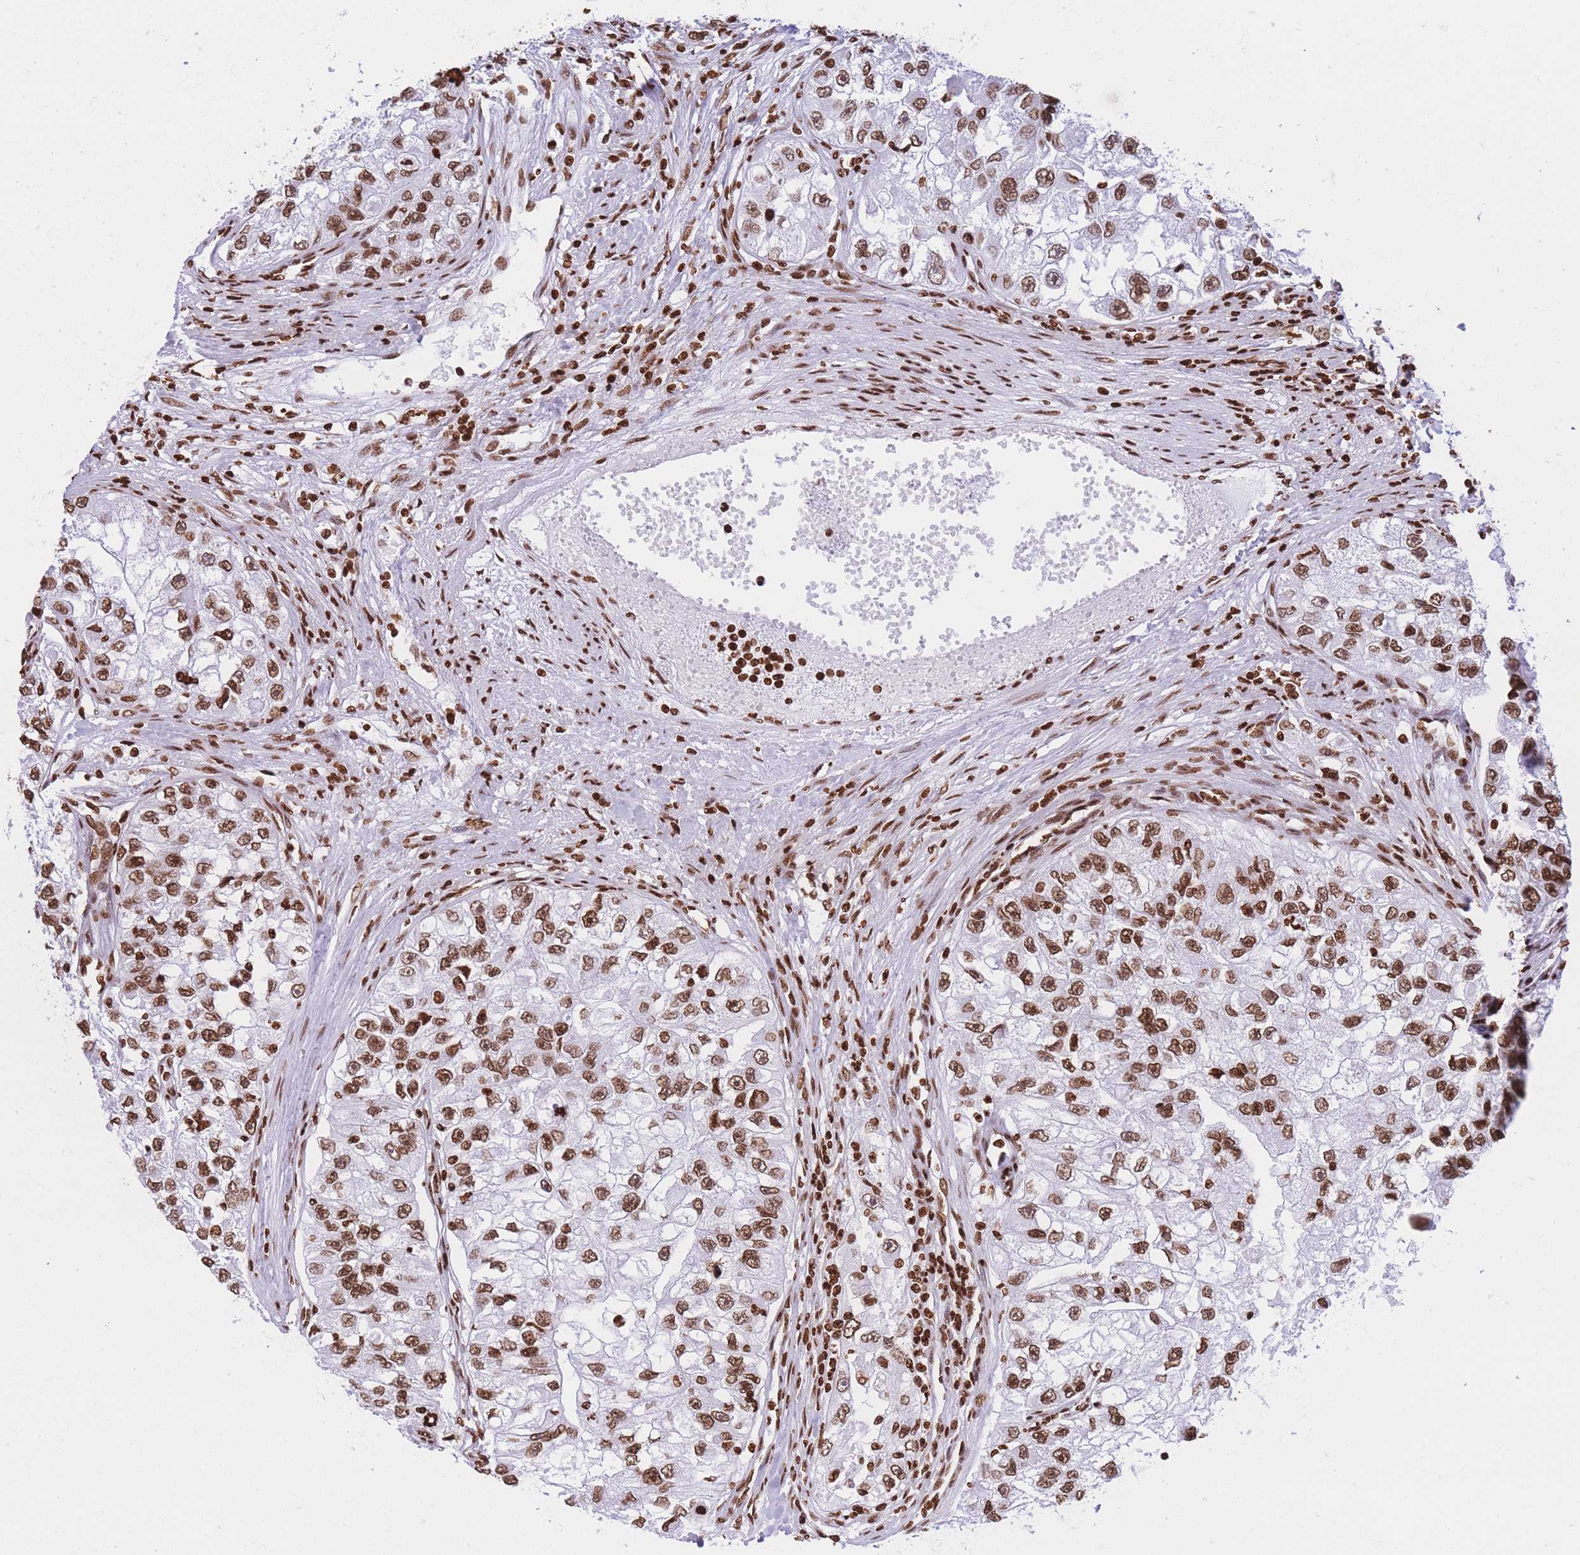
{"staining": {"intensity": "moderate", "quantity": ">75%", "location": "nuclear"}, "tissue": "renal cancer", "cell_type": "Tumor cells", "image_type": "cancer", "snomed": [{"axis": "morphology", "description": "Adenocarcinoma, NOS"}, {"axis": "topography", "description": "Kidney"}], "caption": "Renal cancer tissue exhibits moderate nuclear staining in about >75% of tumor cells, visualized by immunohistochemistry.", "gene": "H2BC11", "patient": {"sex": "male", "age": 63}}